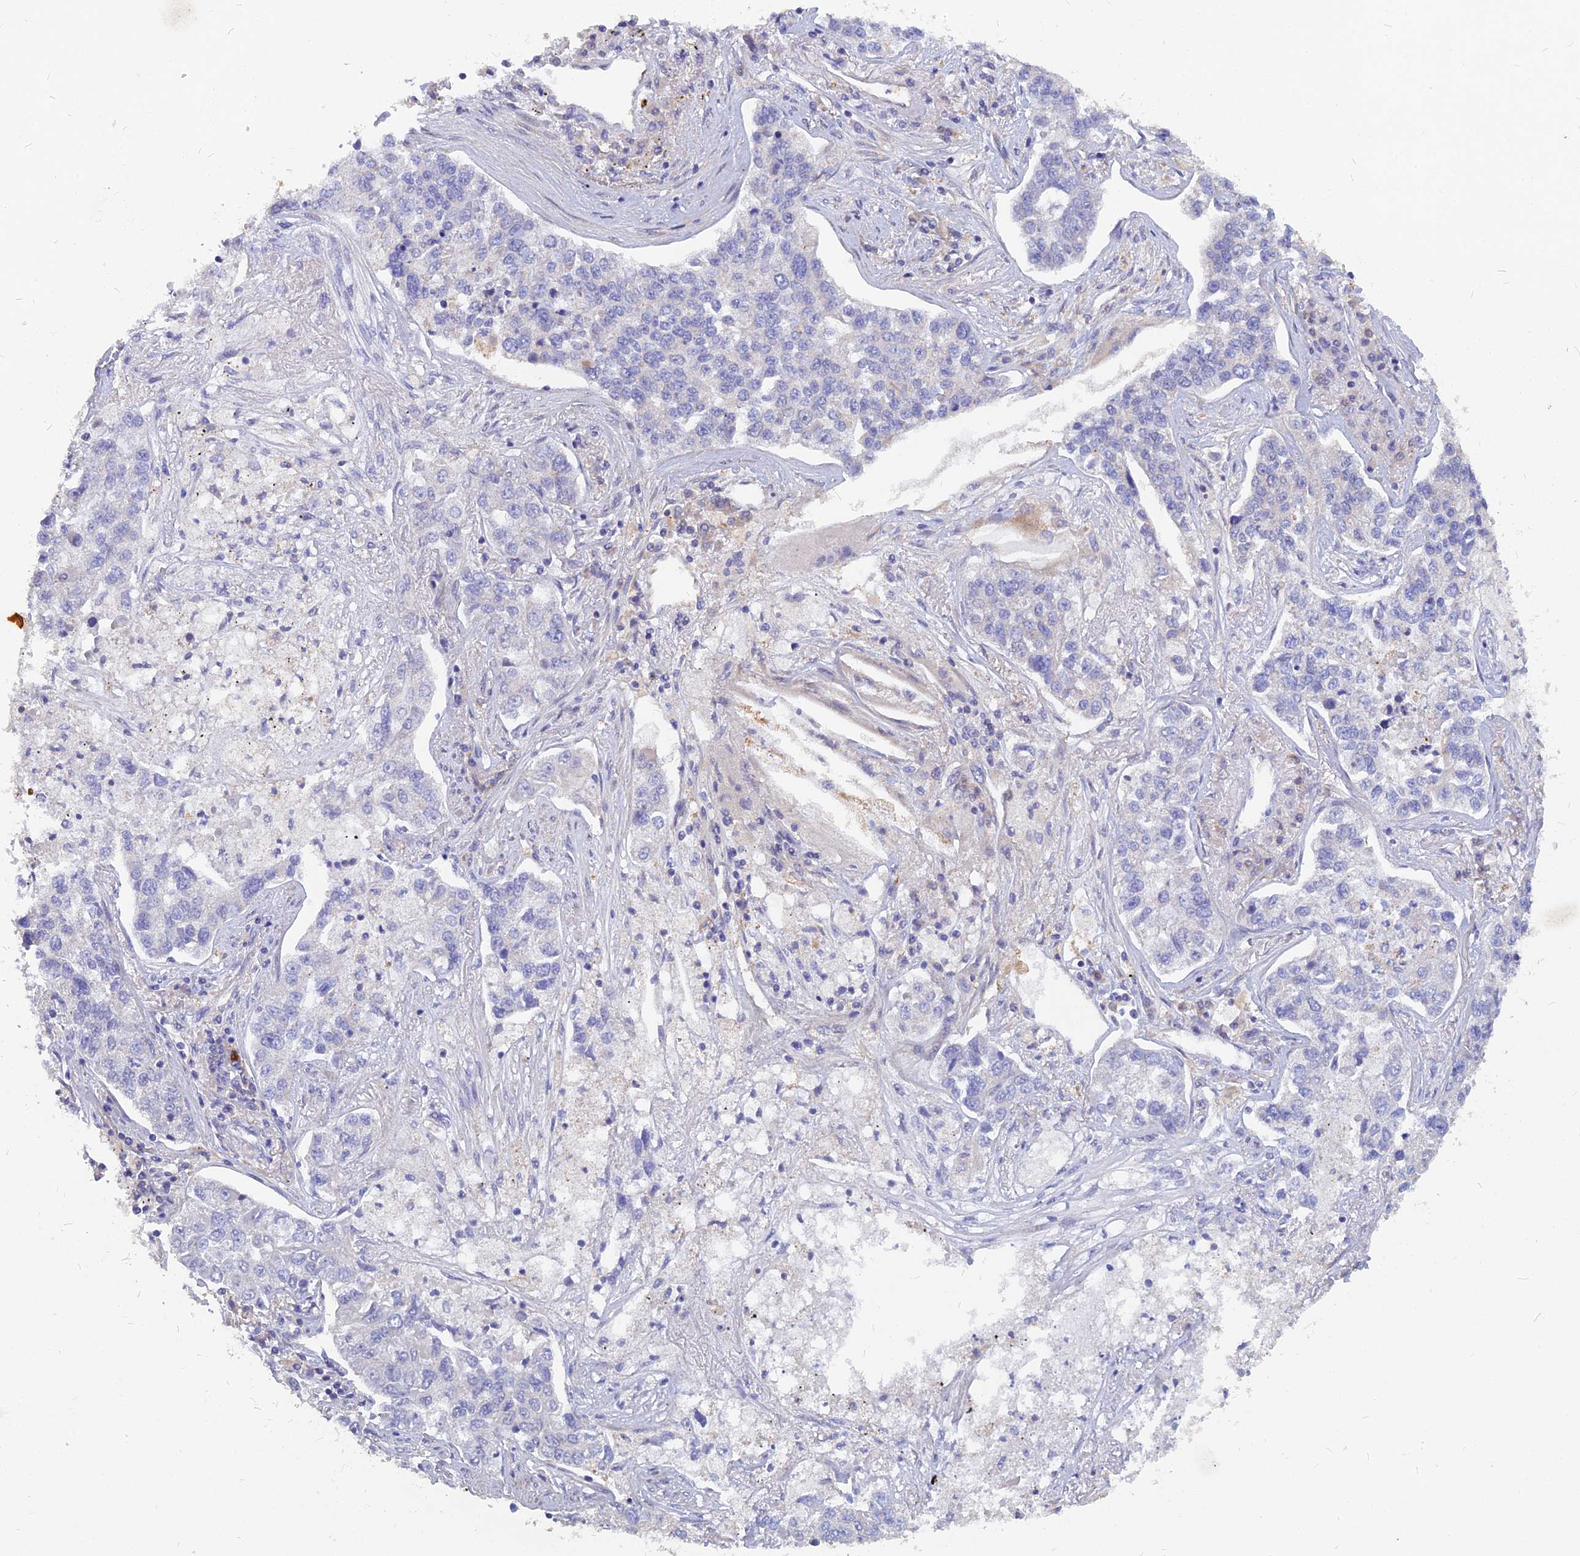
{"staining": {"intensity": "negative", "quantity": "none", "location": "none"}, "tissue": "lung cancer", "cell_type": "Tumor cells", "image_type": "cancer", "snomed": [{"axis": "morphology", "description": "Adenocarcinoma, NOS"}, {"axis": "topography", "description": "Lung"}], "caption": "The image exhibits no significant staining in tumor cells of lung adenocarcinoma.", "gene": "ARL2BP", "patient": {"sex": "male", "age": 49}}